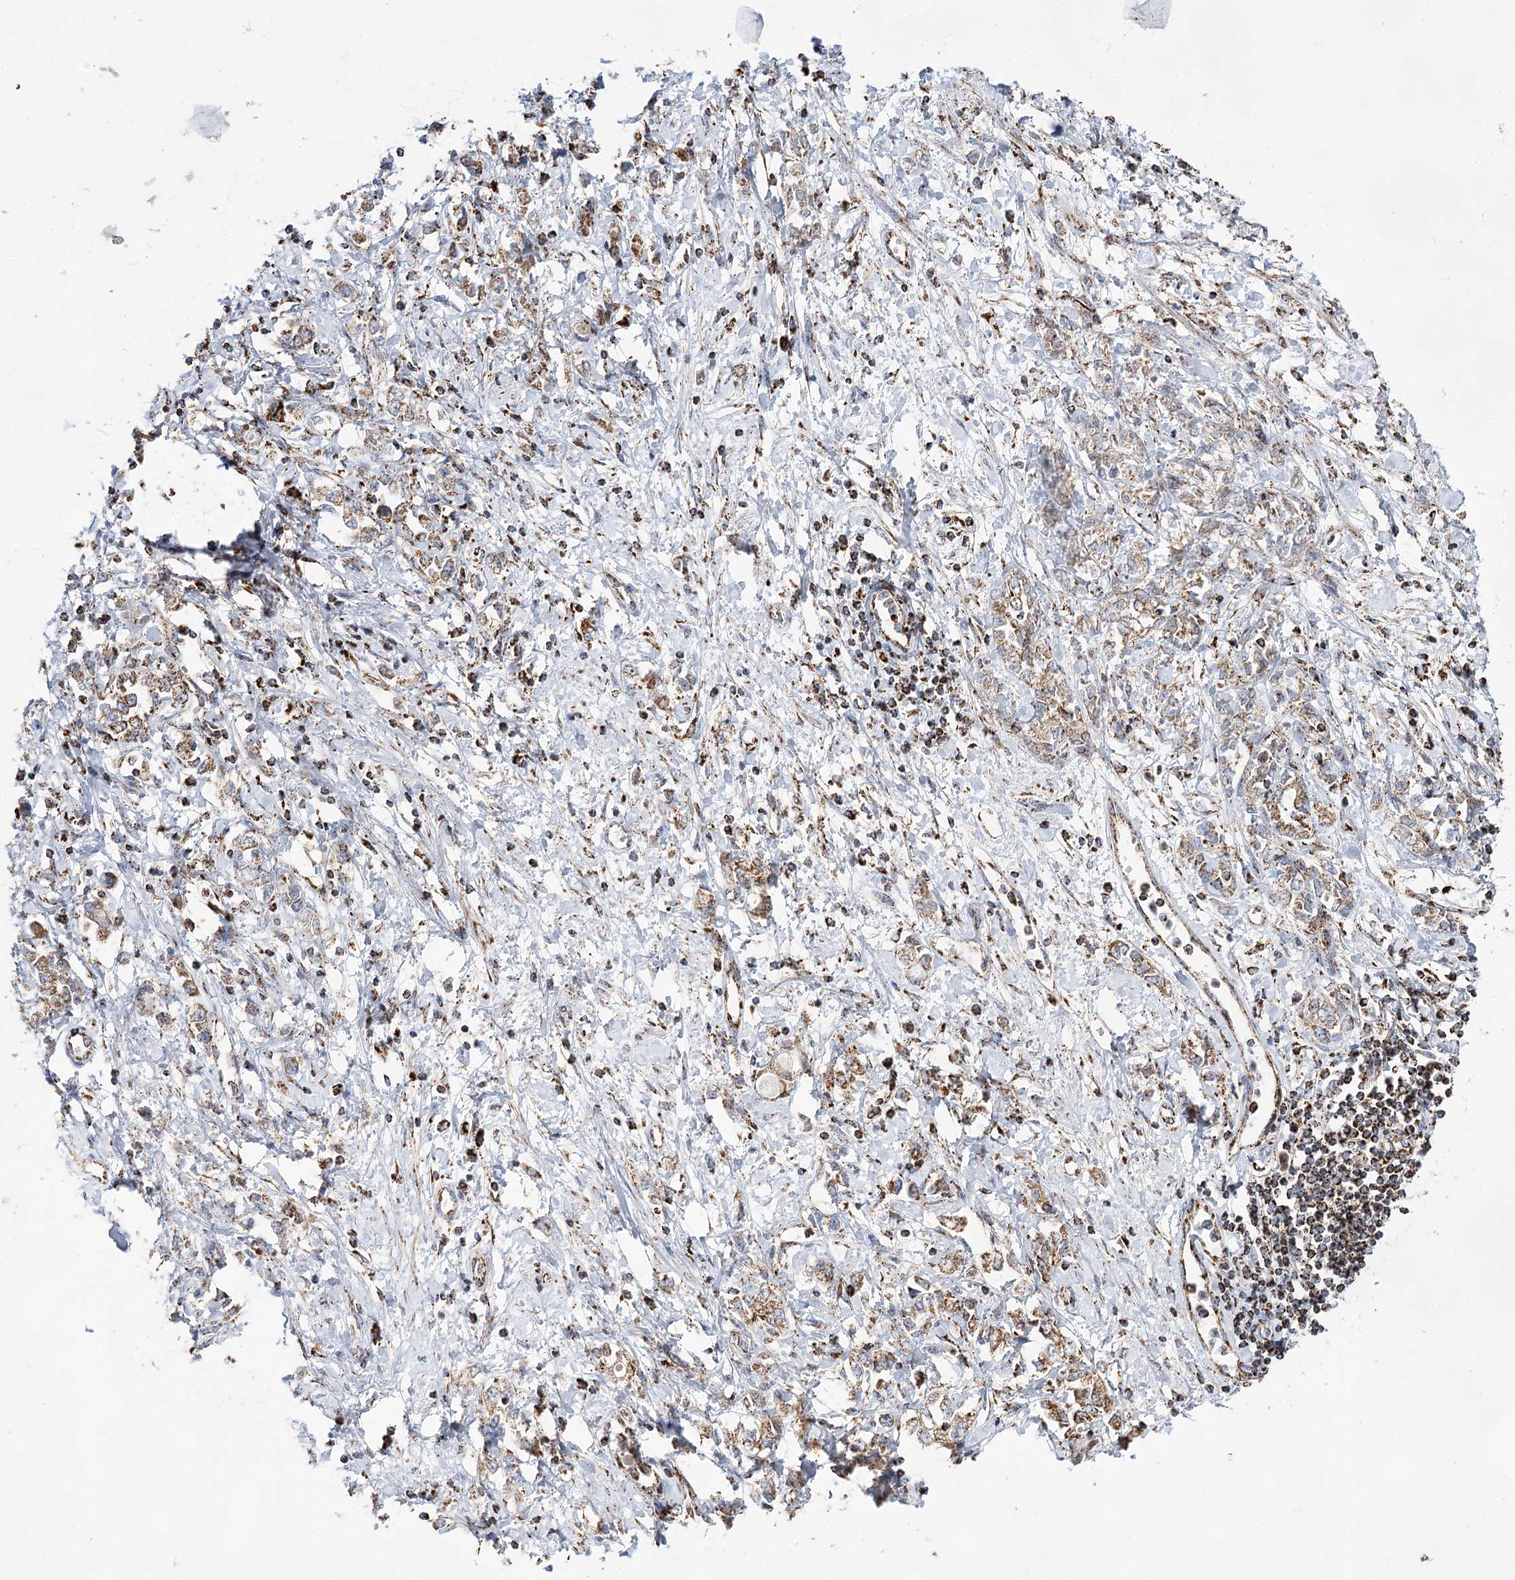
{"staining": {"intensity": "moderate", "quantity": ">75%", "location": "cytoplasmic/membranous"}, "tissue": "stomach cancer", "cell_type": "Tumor cells", "image_type": "cancer", "snomed": [{"axis": "morphology", "description": "Adenocarcinoma, NOS"}, {"axis": "topography", "description": "Stomach"}], "caption": "Protein analysis of adenocarcinoma (stomach) tissue reveals moderate cytoplasmic/membranous positivity in approximately >75% of tumor cells. The protein is stained brown, and the nuclei are stained in blue (DAB (3,3'-diaminobenzidine) IHC with brightfield microscopy, high magnification).", "gene": "NADK2", "patient": {"sex": "female", "age": 76}}